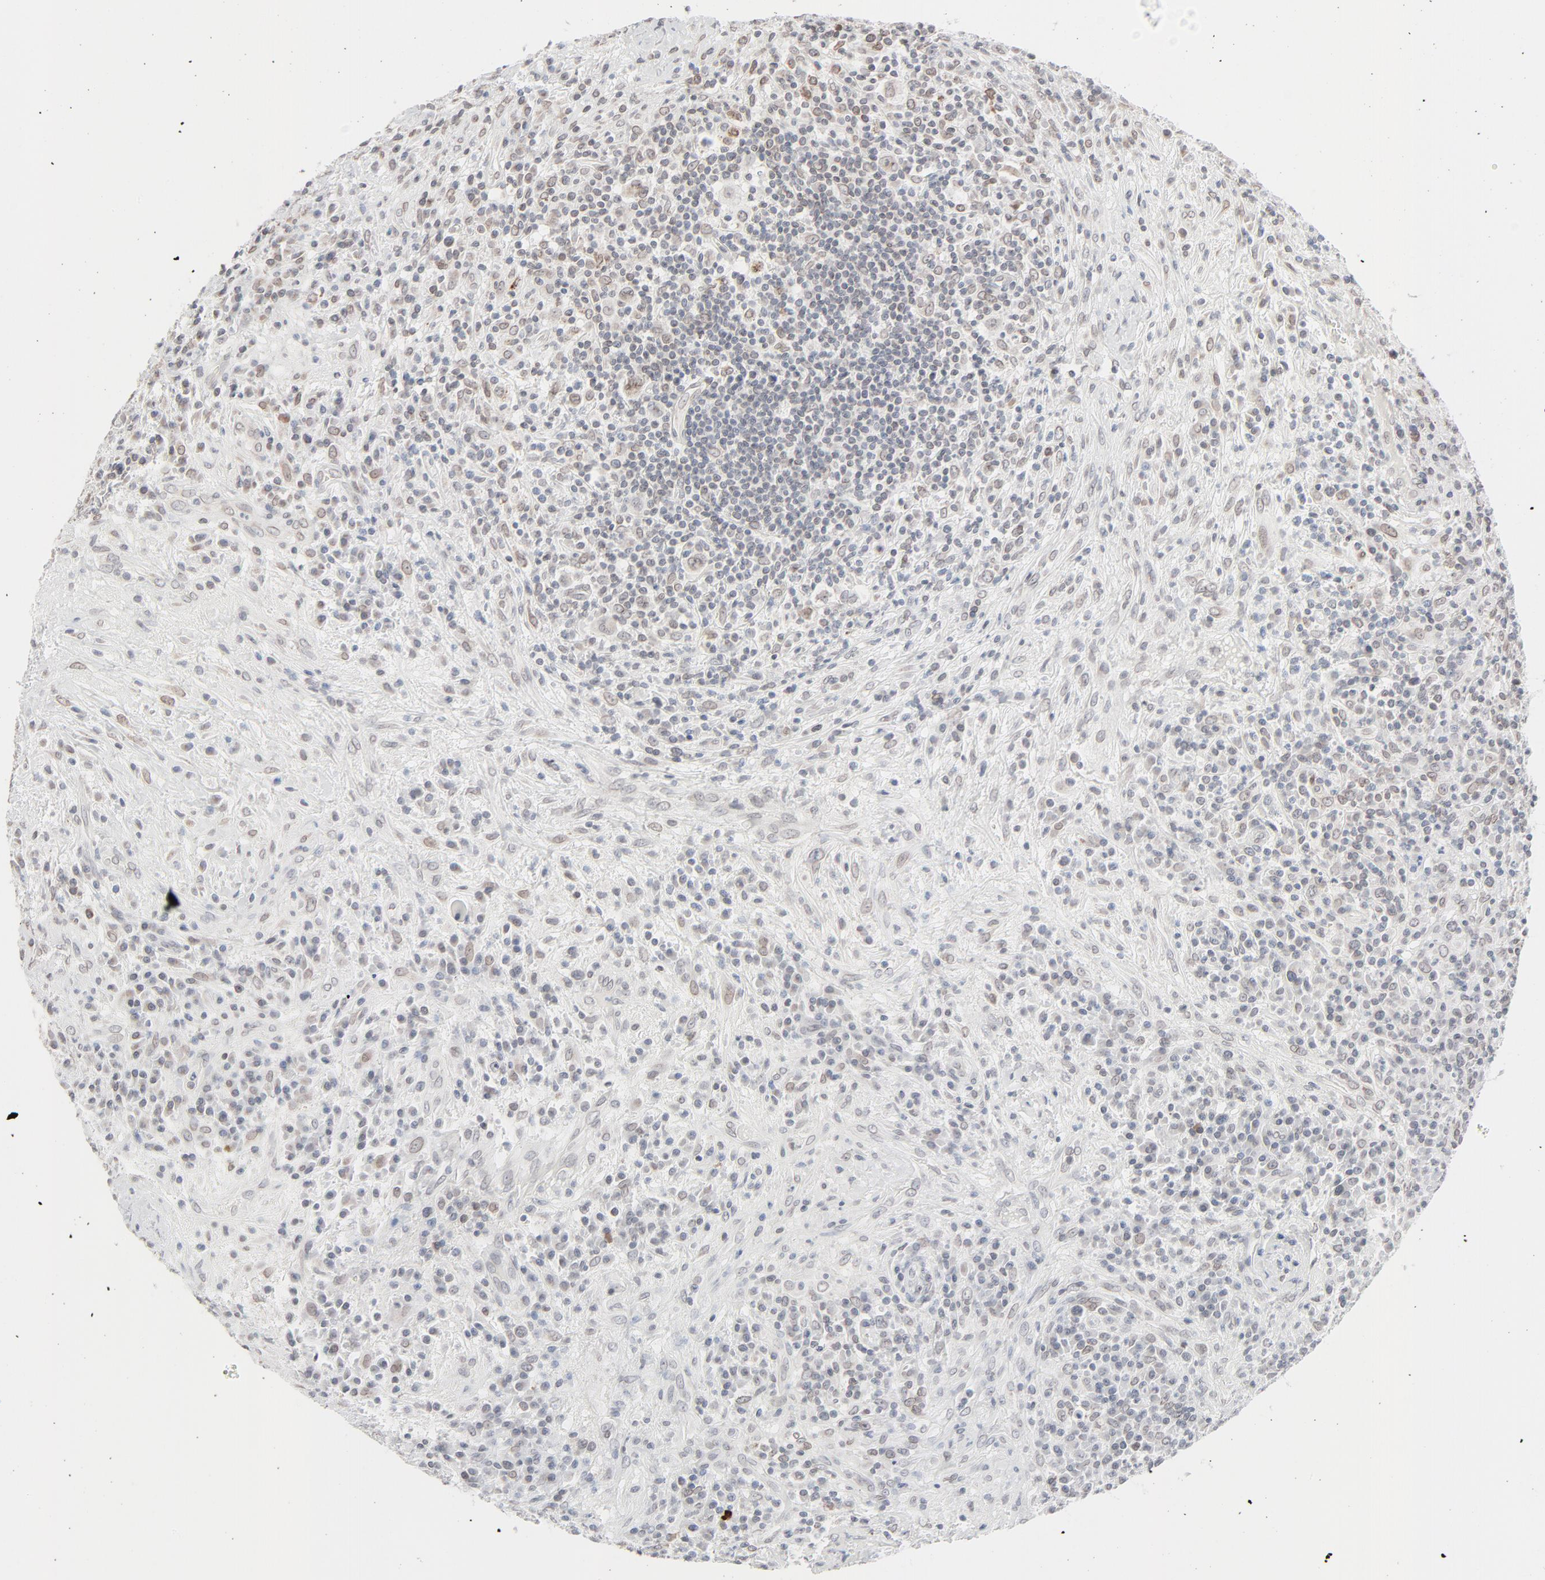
{"staining": {"intensity": "weak", "quantity": "<25%", "location": "cytoplasmic/membranous,nuclear"}, "tissue": "lymphoma", "cell_type": "Tumor cells", "image_type": "cancer", "snomed": [{"axis": "morphology", "description": "Hodgkin's disease, NOS"}, {"axis": "topography", "description": "Lymph node"}], "caption": "Lymphoma was stained to show a protein in brown. There is no significant positivity in tumor cells.", "gene": "MAD1L1", "patient": {"sex": "female", "age": 25}}